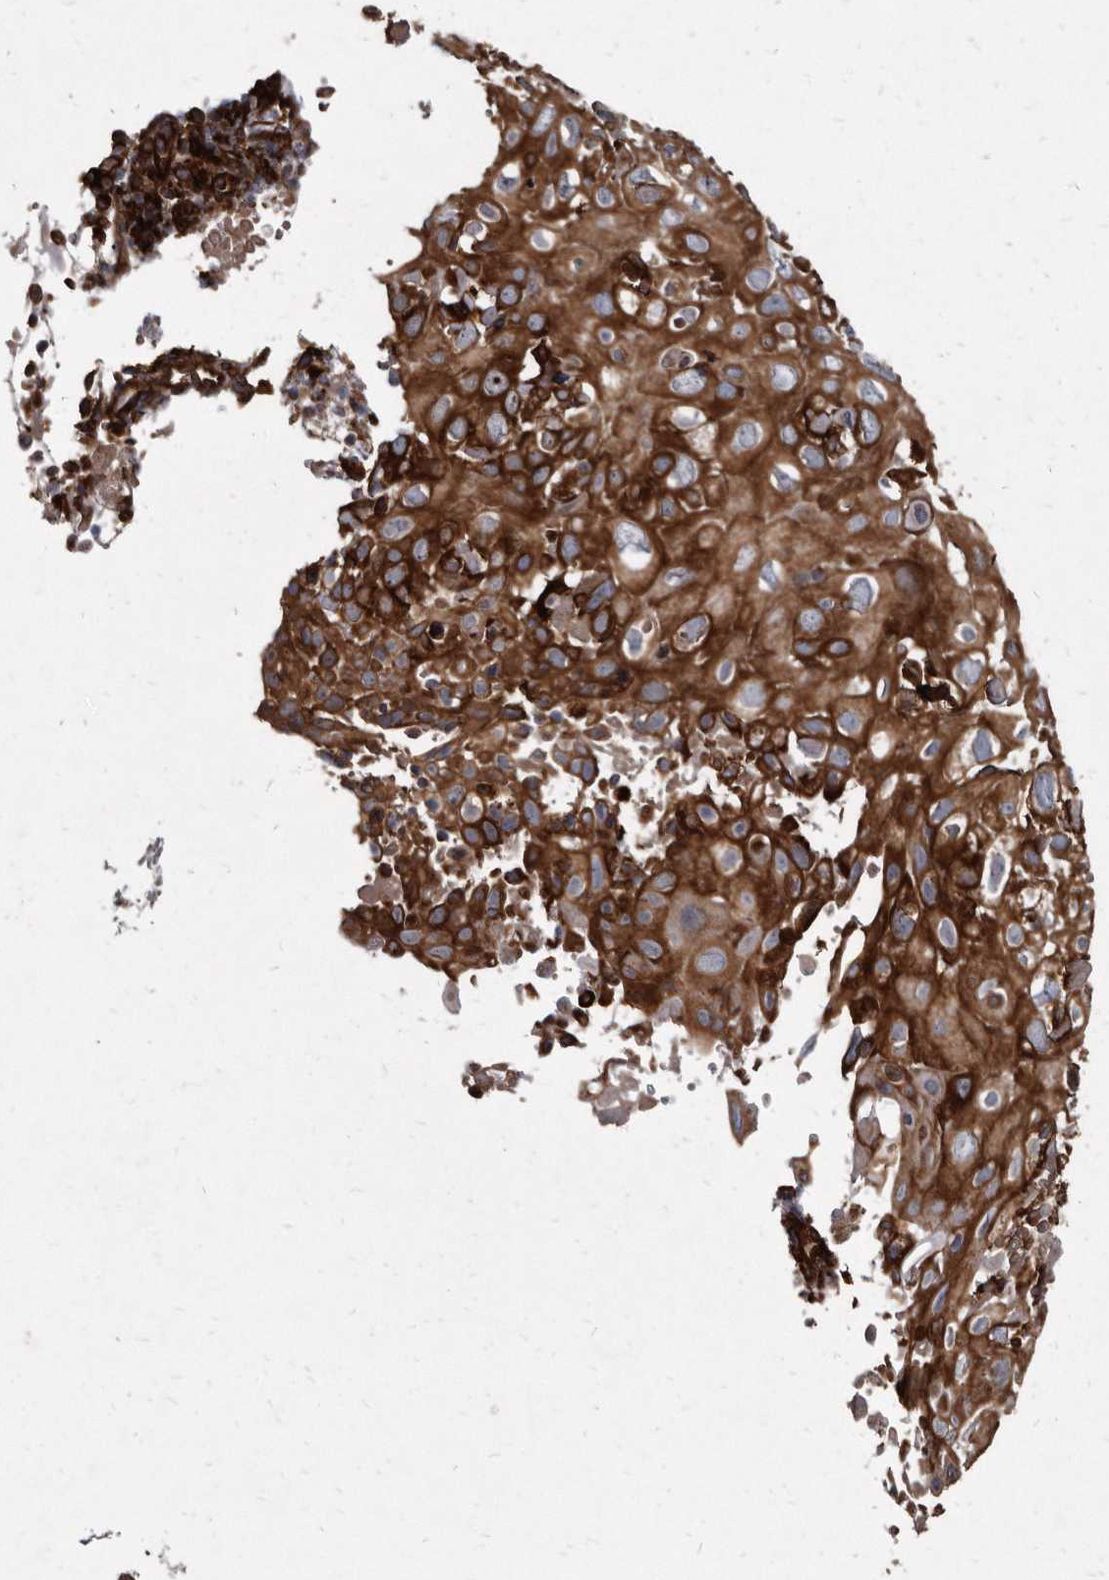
{"staining": {"intensity": "strong", "quantity": ">75%", "location": "cytoplasmic/membranous"}, "tissue": "cervical cancer", "cell_type": "Tumor cells", "image_type": "cancer", "snomed": [{"axis": "morphology", "description": "Squamous cell carcinoma, NOS"}, {"axis": "topography", "description": "Cervix"}], "caption": "Immunohistochemical staining of human cervical cancer reveals high levels of strong cytoplasmic/membranous protein staining in approximately >75% of tumor cells. Nuclei are stained in blue.", "gene": "KCTD20", "patient": {"sex": "female", "age": 74}}